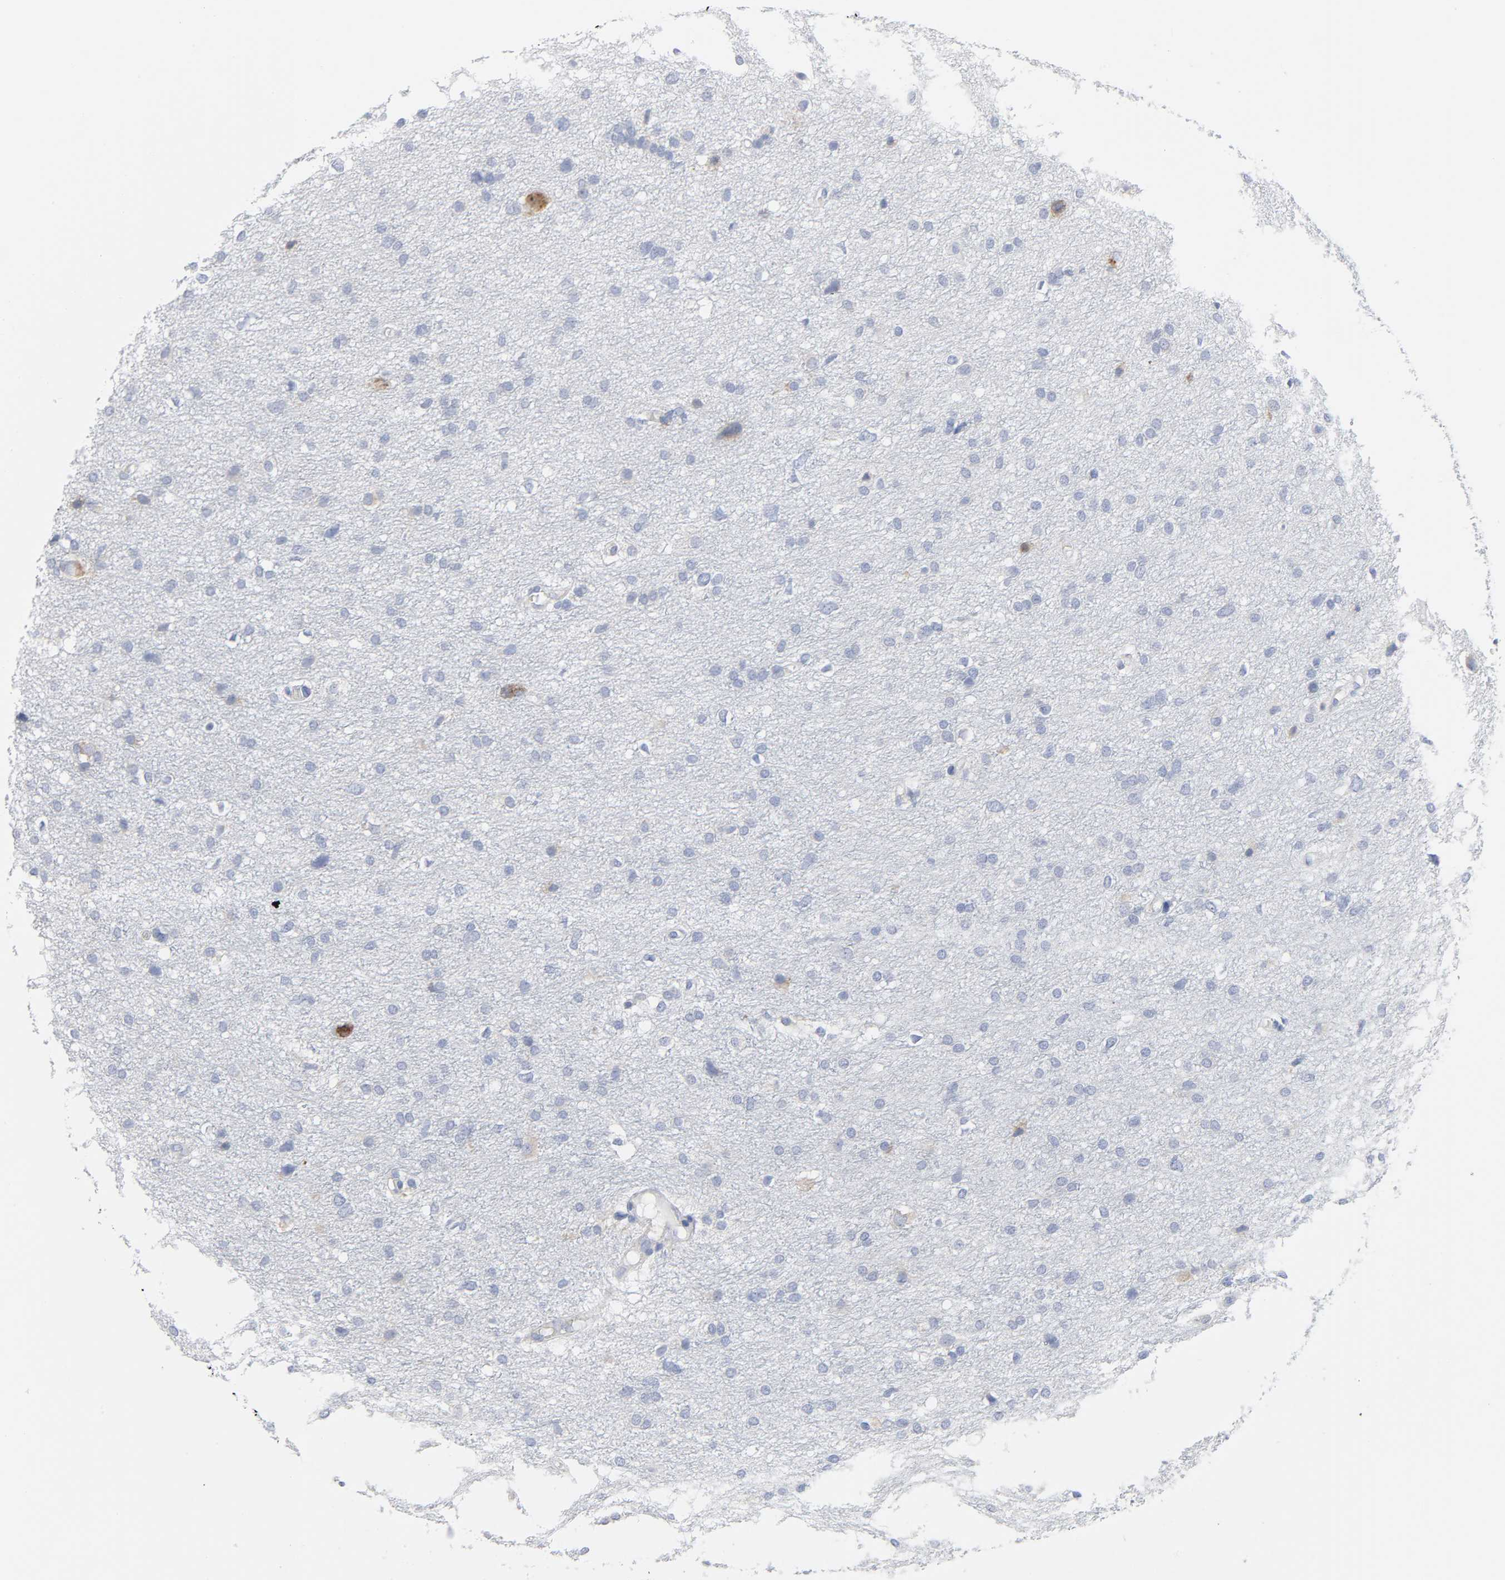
{"staining": {"intensity": "negative", "quantity": "none", "location": "none"}, "tissue": "glioma", "cell_type": "Tumor cells", "image_type": "cancer", "snomed": [{"axis": "morphology", "description": "Glioma, malignant, High grade"}, {"axis": "topography", "description": "Brain"}], "caption": "High-grade glioma (malignant) was stained to show a protein in brown. There is no significant positivity in tumor cells. (Brightfield microscopy of DAB (3,3'-diaminobenzidine) IHC at high magnification).", "gene": "REL", "patient": {"sex": "female", "age": 59}}